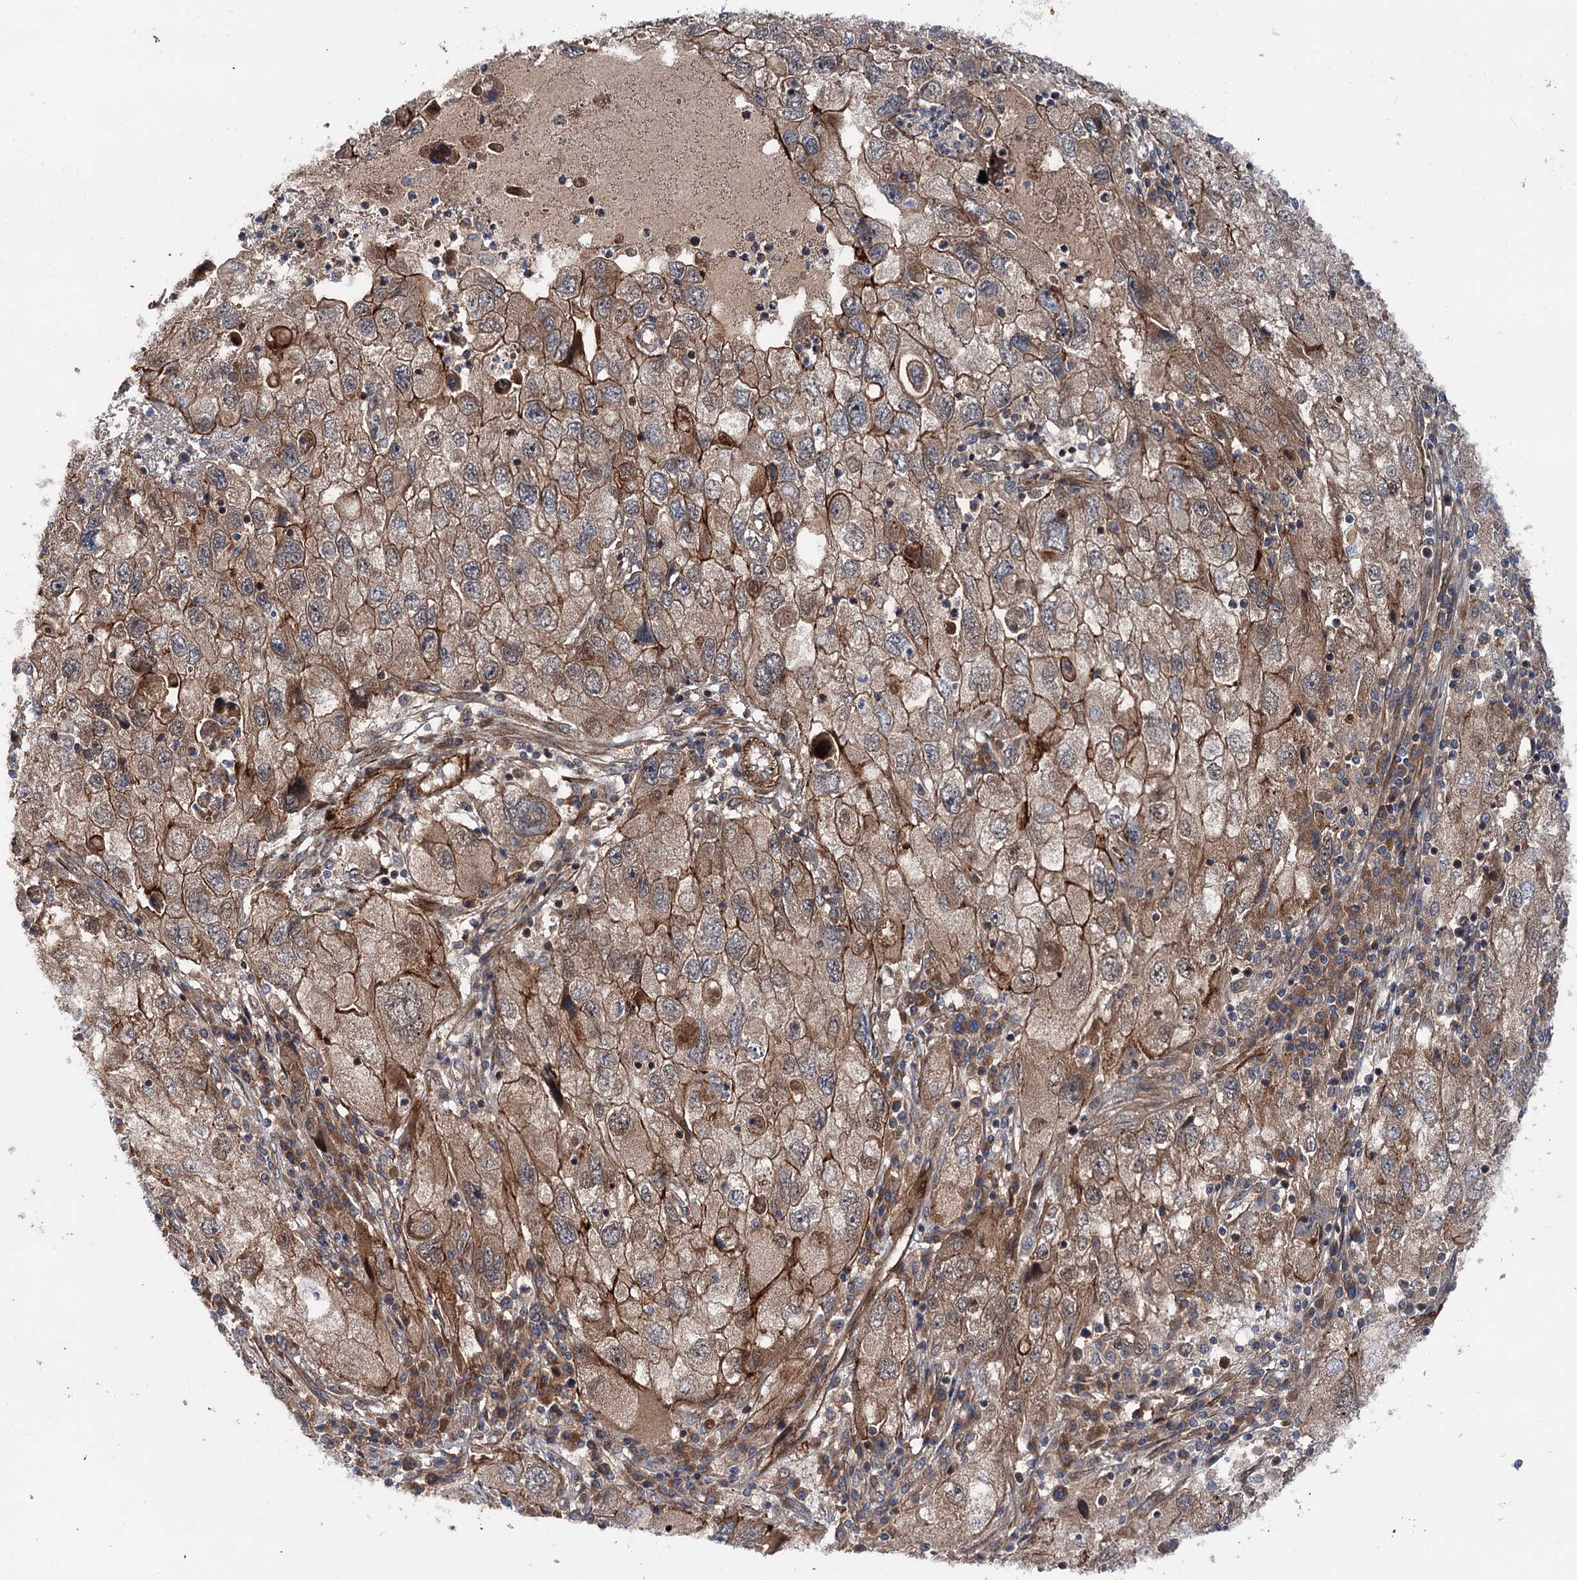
{"staining": {"intensity": "moderate", "quantity": "25%-75%", "location": "cytoplasmic/membranous"}, "tissue": "endometrial cancer", "cell_type": "Tumor cells", "image_type": "cancer", "snomed": [{"axis": "morphology", "description": "Adenocarcinoma, NOS"}, {"axis": "topography", "description": "Endometrium"}], "caption": "An immunohistochemistry image of tumor tissue is shown. Protein staining in brown shows moderate cytoplasmic/membranous positivity in endometrial cancer (adenocarcinoma) within tumor cells. Nuclei are stained in blue.", "gene": "ADGRG4", "patient": {"sex": "female", "age": 49}}